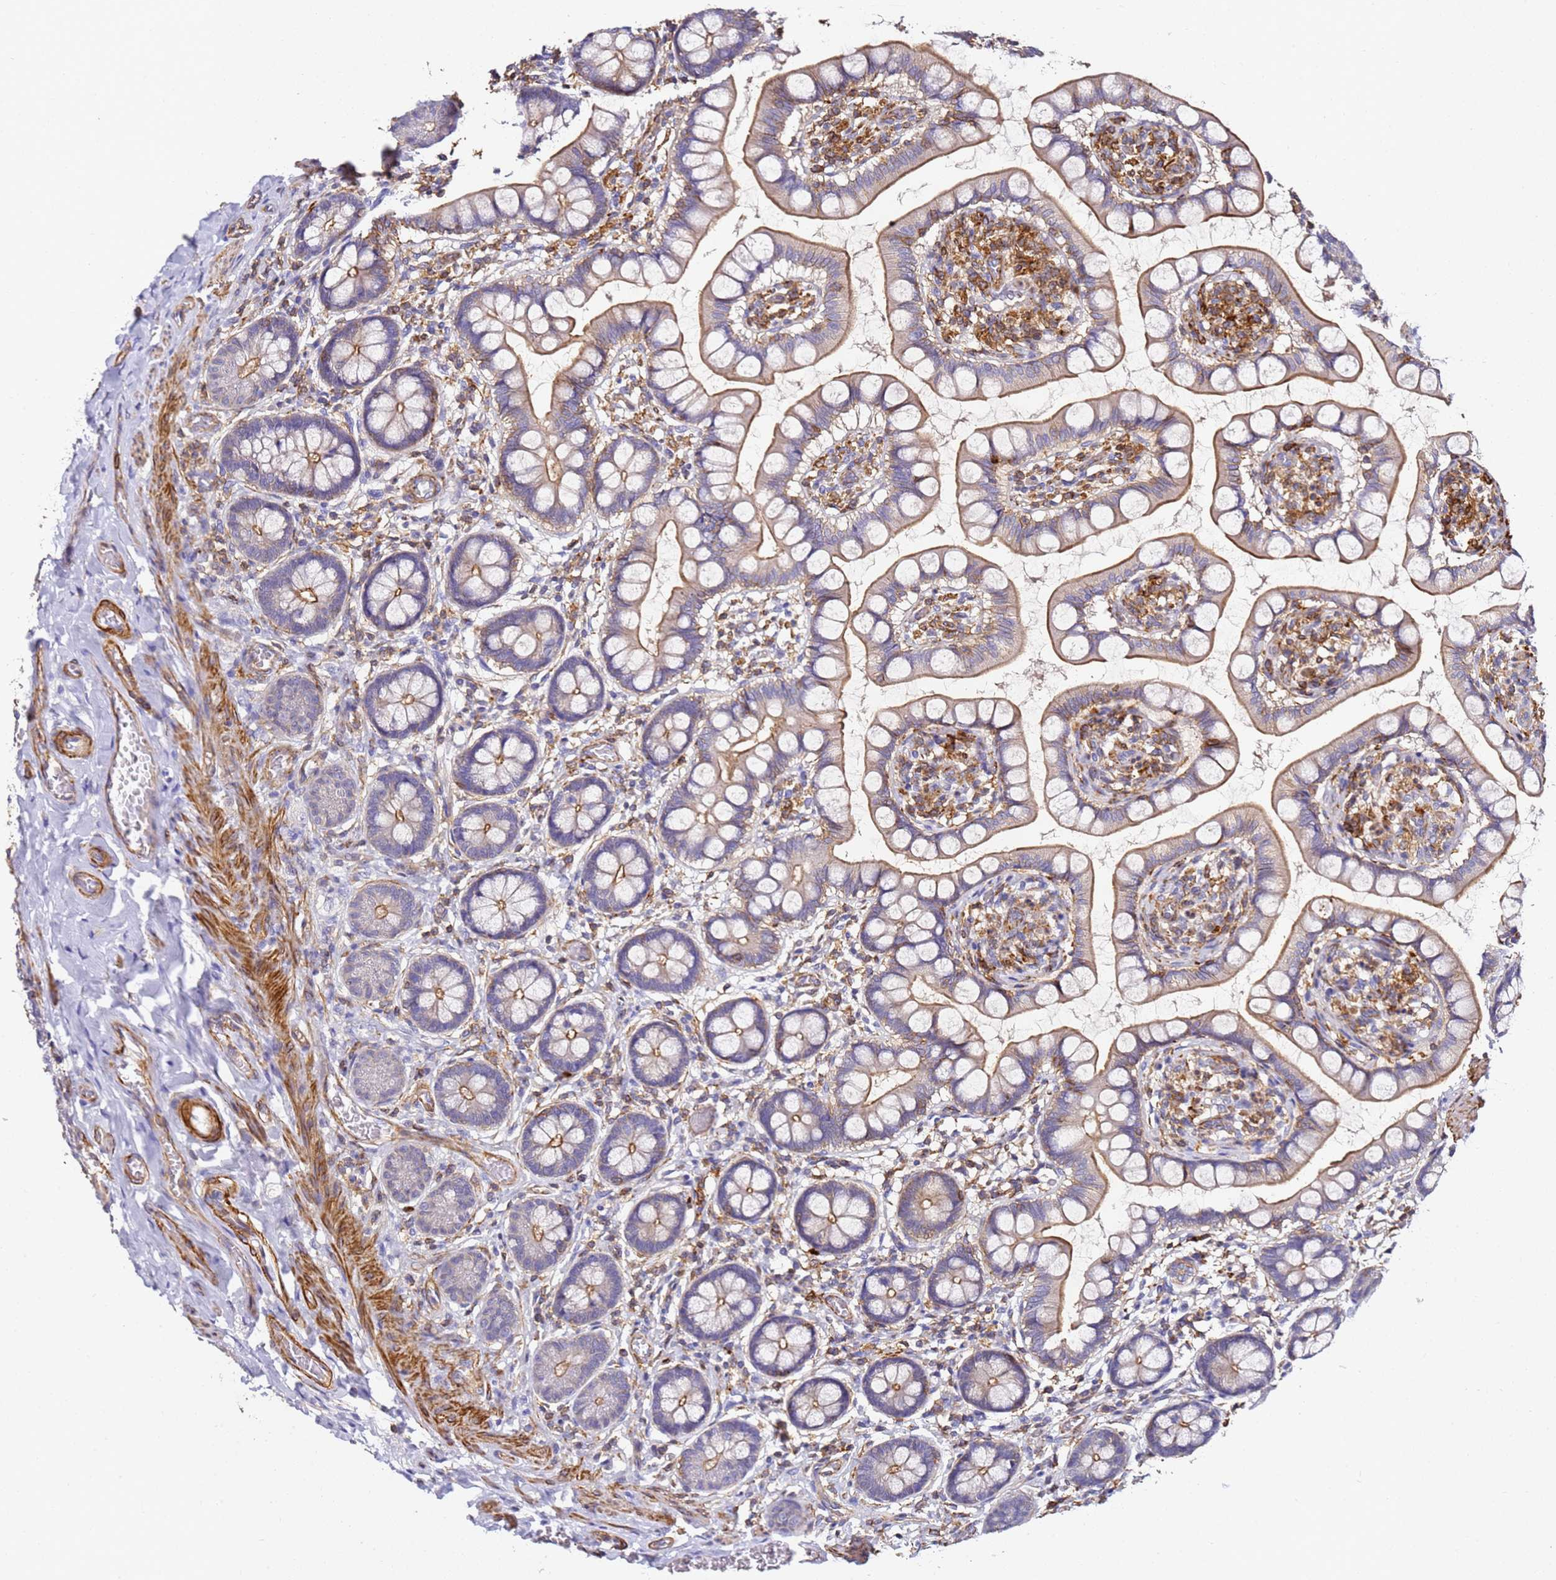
{"staining": {"intensity": "strong", "quantity": "25%-75%", "location": "cytoplasmic/membranous"}, "tissue": "small intestine", "cell_type": "Glandular cells", "image_type": "normal", "snomed": [{"axis": "morphology", "description": "Normal tissue, NOS"}, {"axis": "topography", "description": "Small intestine"}], "caption": "A brown stain labels strong cytoplasmic/membranous positivity of a protein in glandular cells of benign human small intestine.", "gene": "ZNF671", "patient": {"sex": "male", "age": 52}}